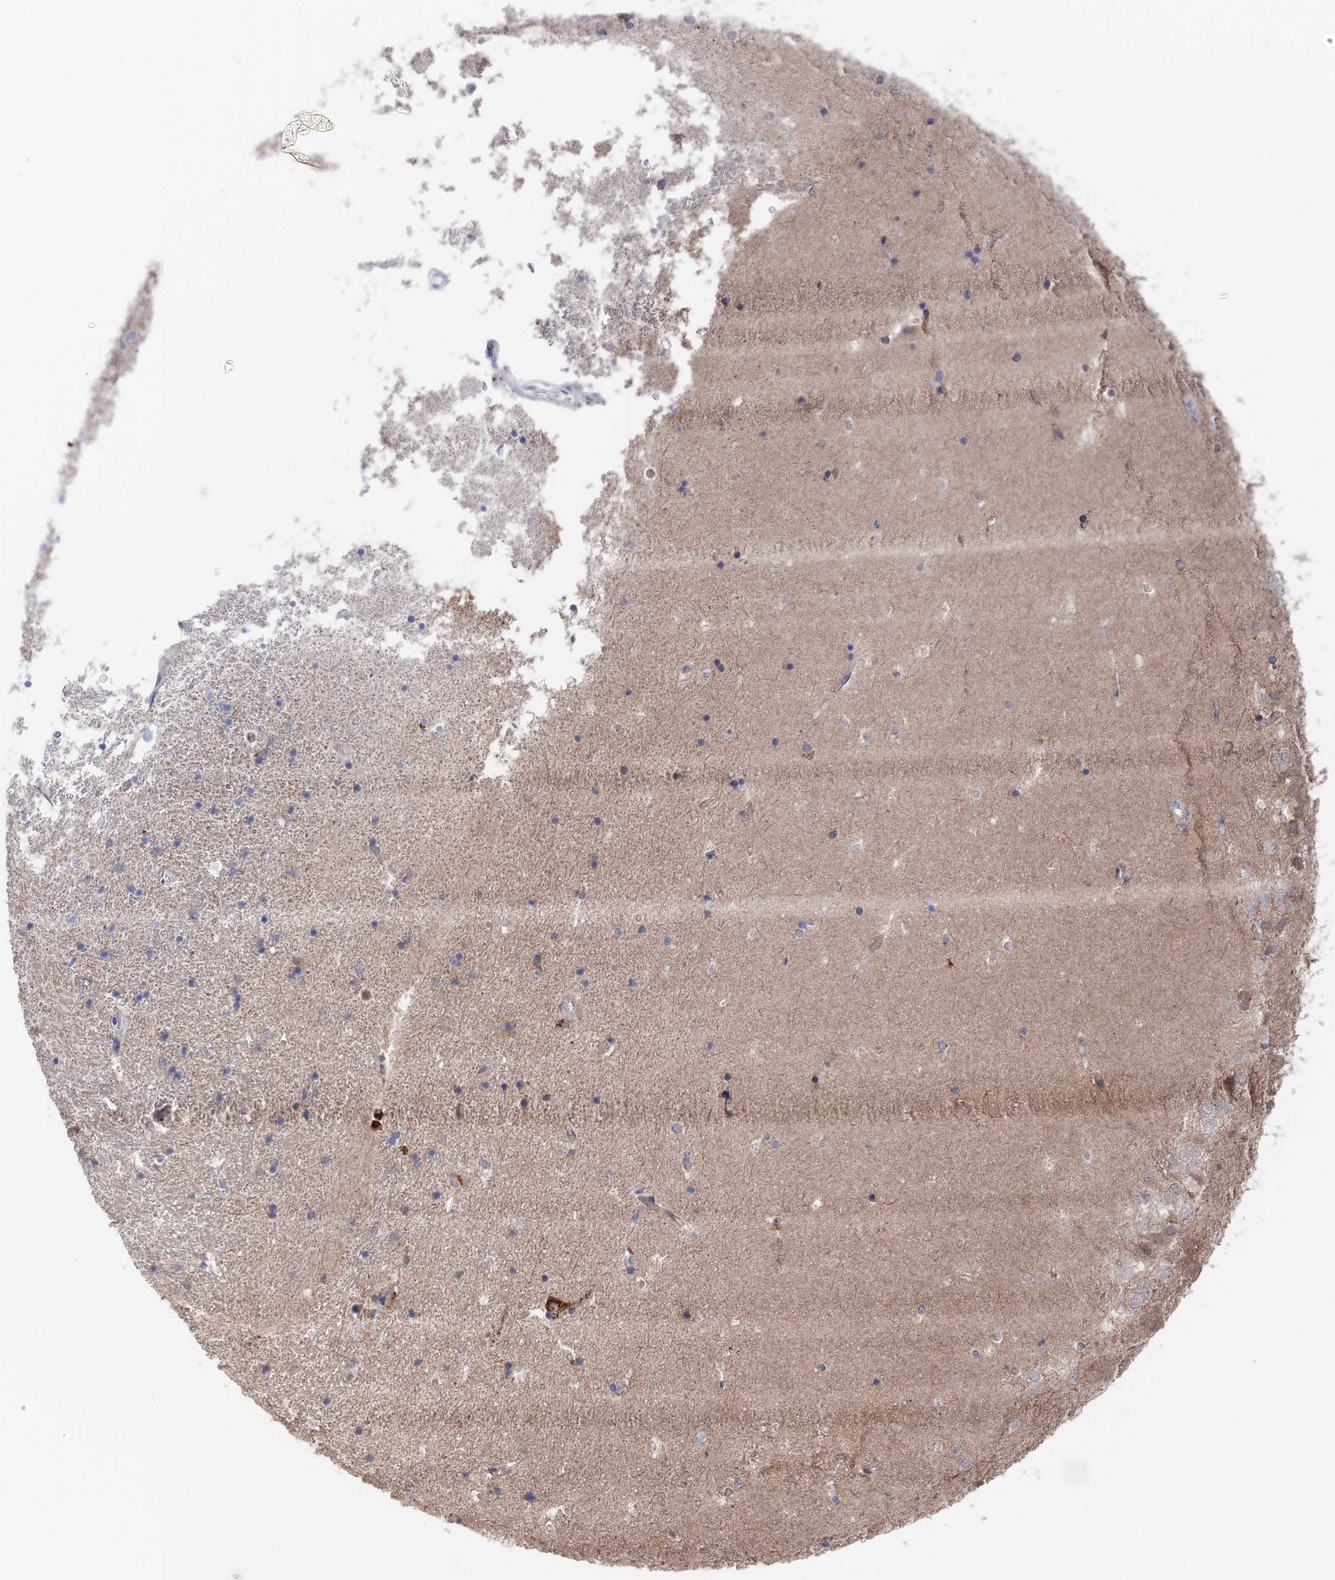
{"staining": {"intensity": "weak", "quantity": "<25%", "location": "cytoplasmic/membranous"}, "tissue": "hippocampus", "cell_type": "Glial cells", "image_type": "normal", "snomed": [{"axis": "morphology", "description": "Normal tissue, NOS"}, {"axis": "topography", "description": "Hippocampus"}], "caption": "Immunohistochemical staining of unremarkable human hippocampus exhibits no significant staining in glial cells.", "gene": "IRGQ", "patient": {"sex": "female", "age": 52}}